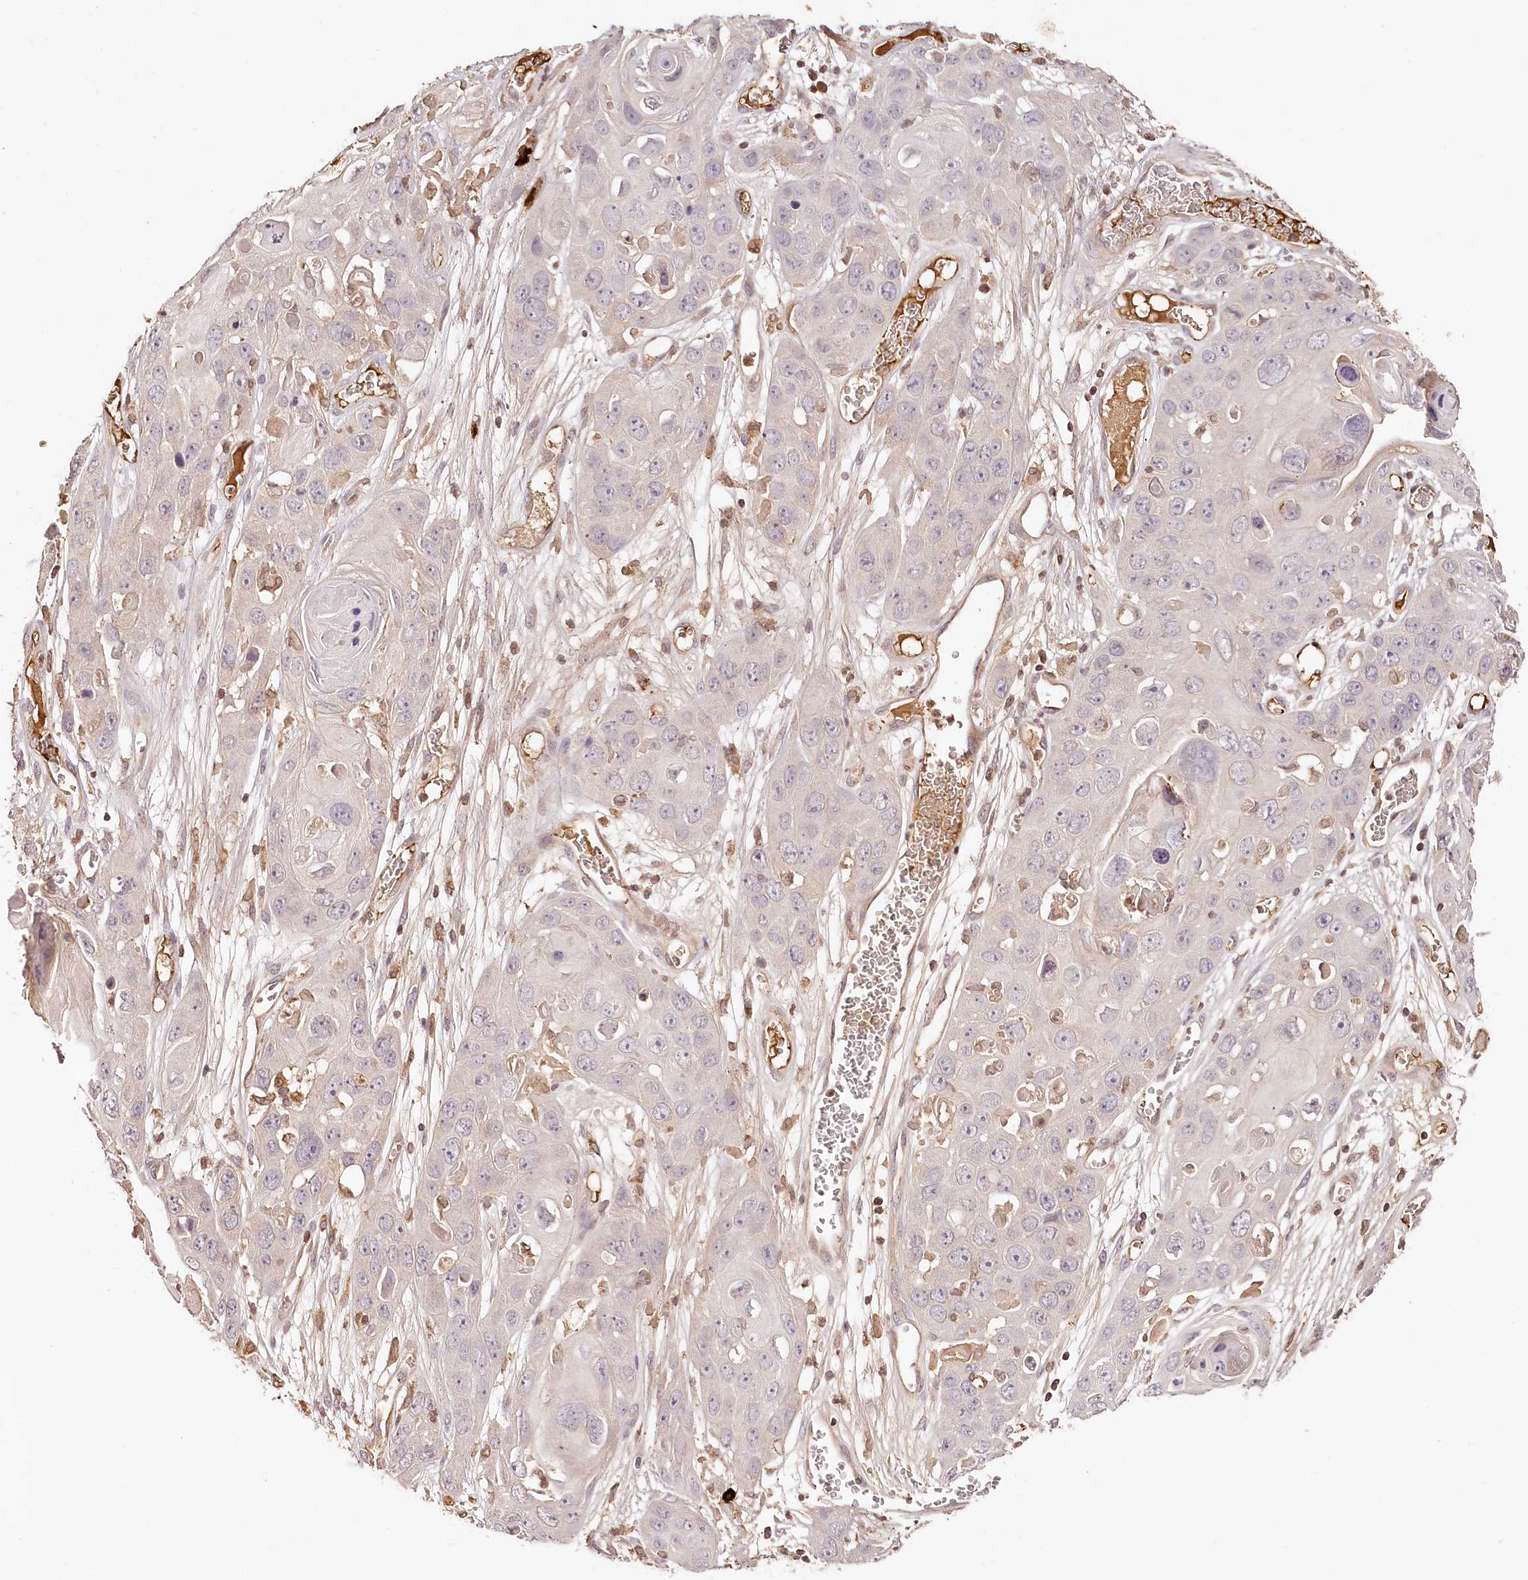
{"staining": {"intensity": "negative", "quantity": "none", "location": "none"}, "tissue": "skin cancer", "cell_type": "Tumor cells", "image_type": "cancer", "snomed": [{"axis": "morphology", "description": "Squamous cell carcinoma, NOS"}, {"axis": "topography", "description": "Skin"}], "caption": "Immunohistochemistry (IHC) photomicrograph of skin squamous cell carcinoma stained for a protein (brown), which displays no expression in tumor cells. (DAB (3,3'-diaminobenzidine) immunohistochemistry (IHC) with hematoxylin counter stain).", "gene": "SYNGR1", "patient": {"sex": "male", "age": 55}}